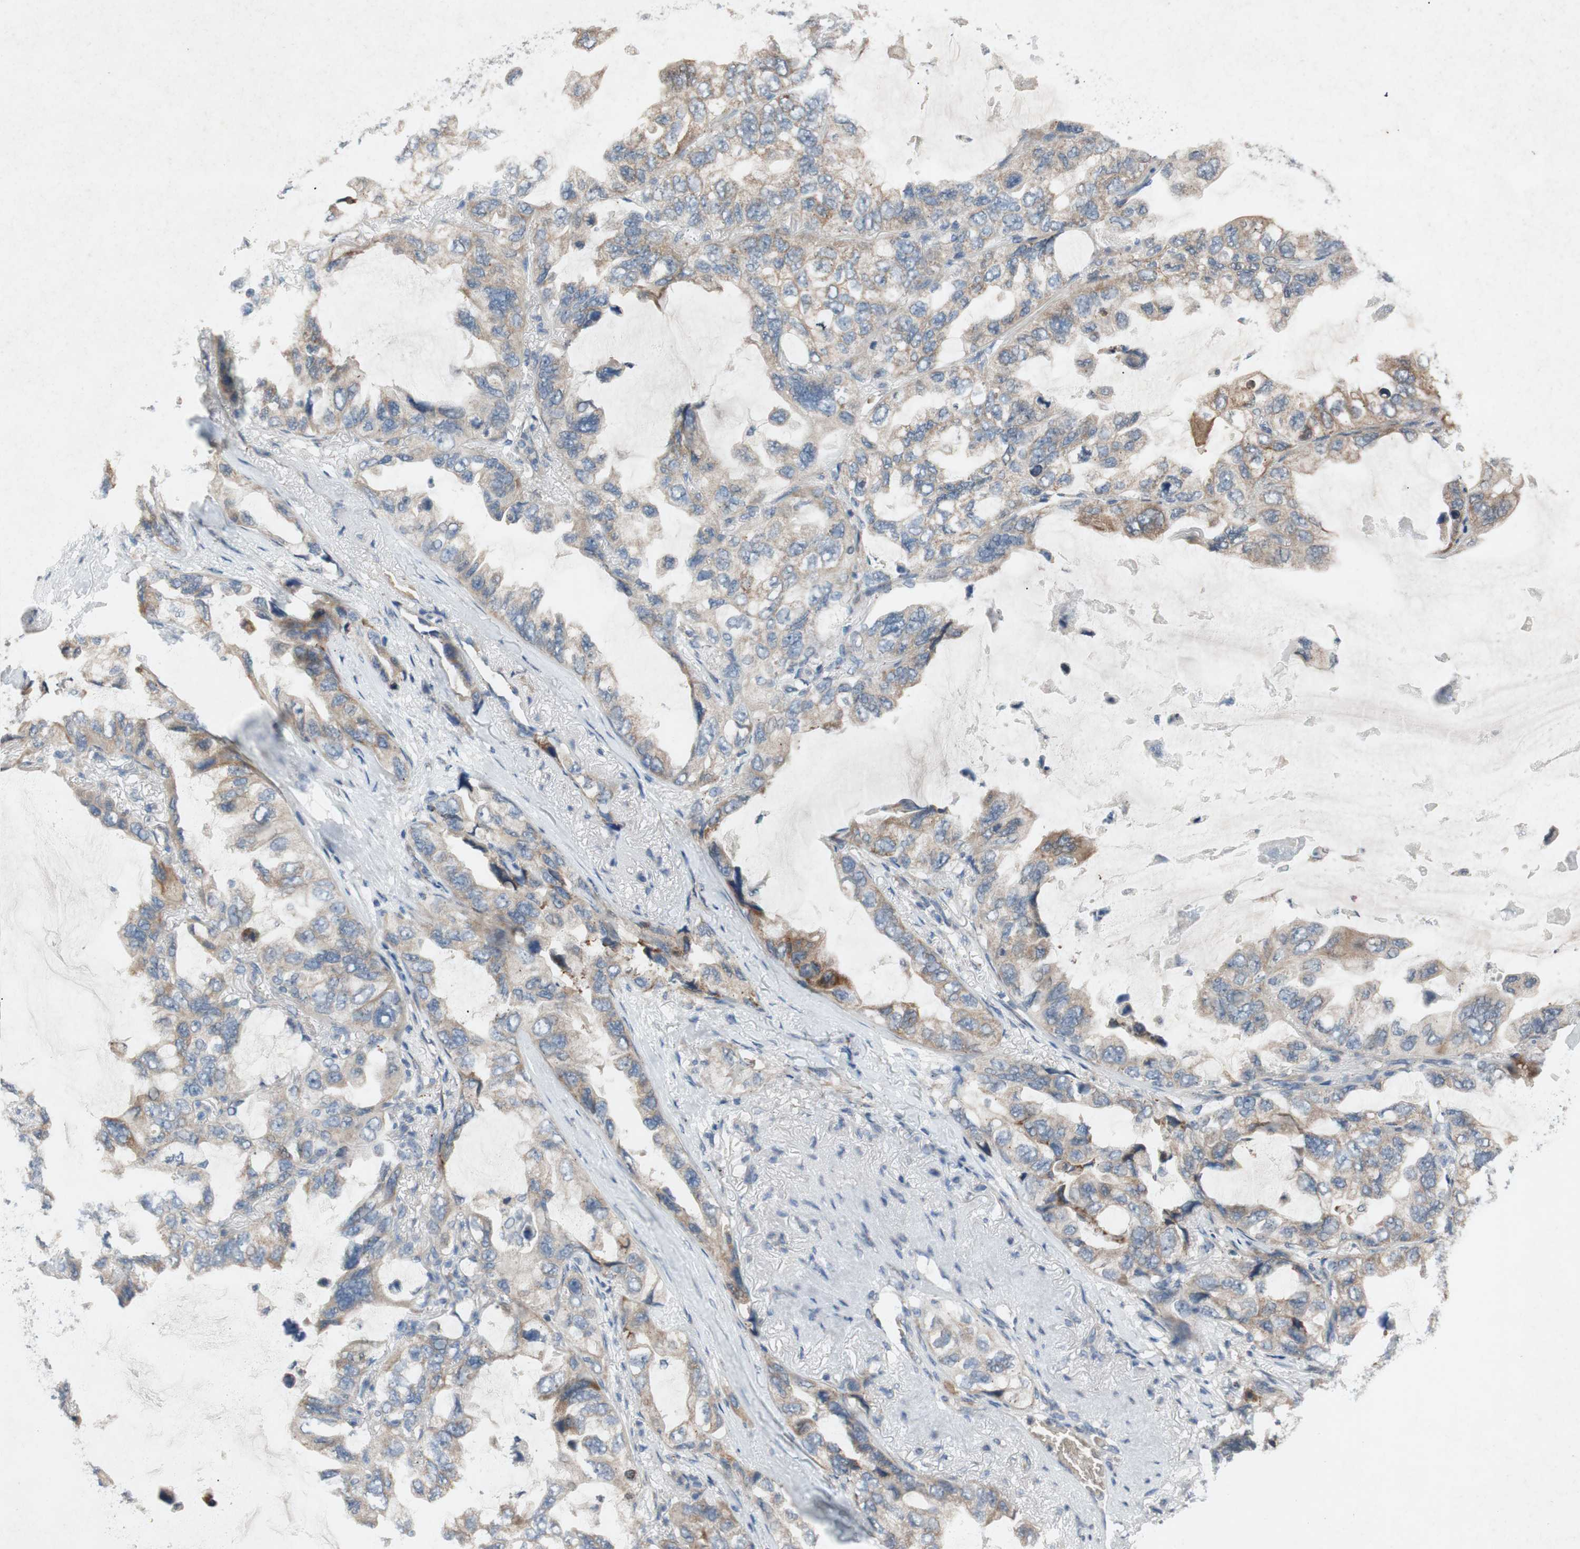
{"staining": {"intensity": "weak", "quantity": ">75%", "location": "cytoplasmic/membranous"}, "tissue": "lung cancer", "cell_type": "Tumor cells", "image_type": "cancer", "snomed": [{"axis": "morphology", "description": "Squamous cell carcinoma, NOS"}, {"axis": "topography", "description": "Lung"}], "caption": "A brown stain shows weak cytoplasmic/membranous expression of a protein in human squamous cell carcinoma (lung) tumor cells. The protein of interest is stained brown, and the nuclei are stained in blue (DAB (3,3'-diaminobenzidine) IHC with brightfield microscopy, high magnification).", "gene": "ADD2", "patient": {"sex": "female", "age": 73}}